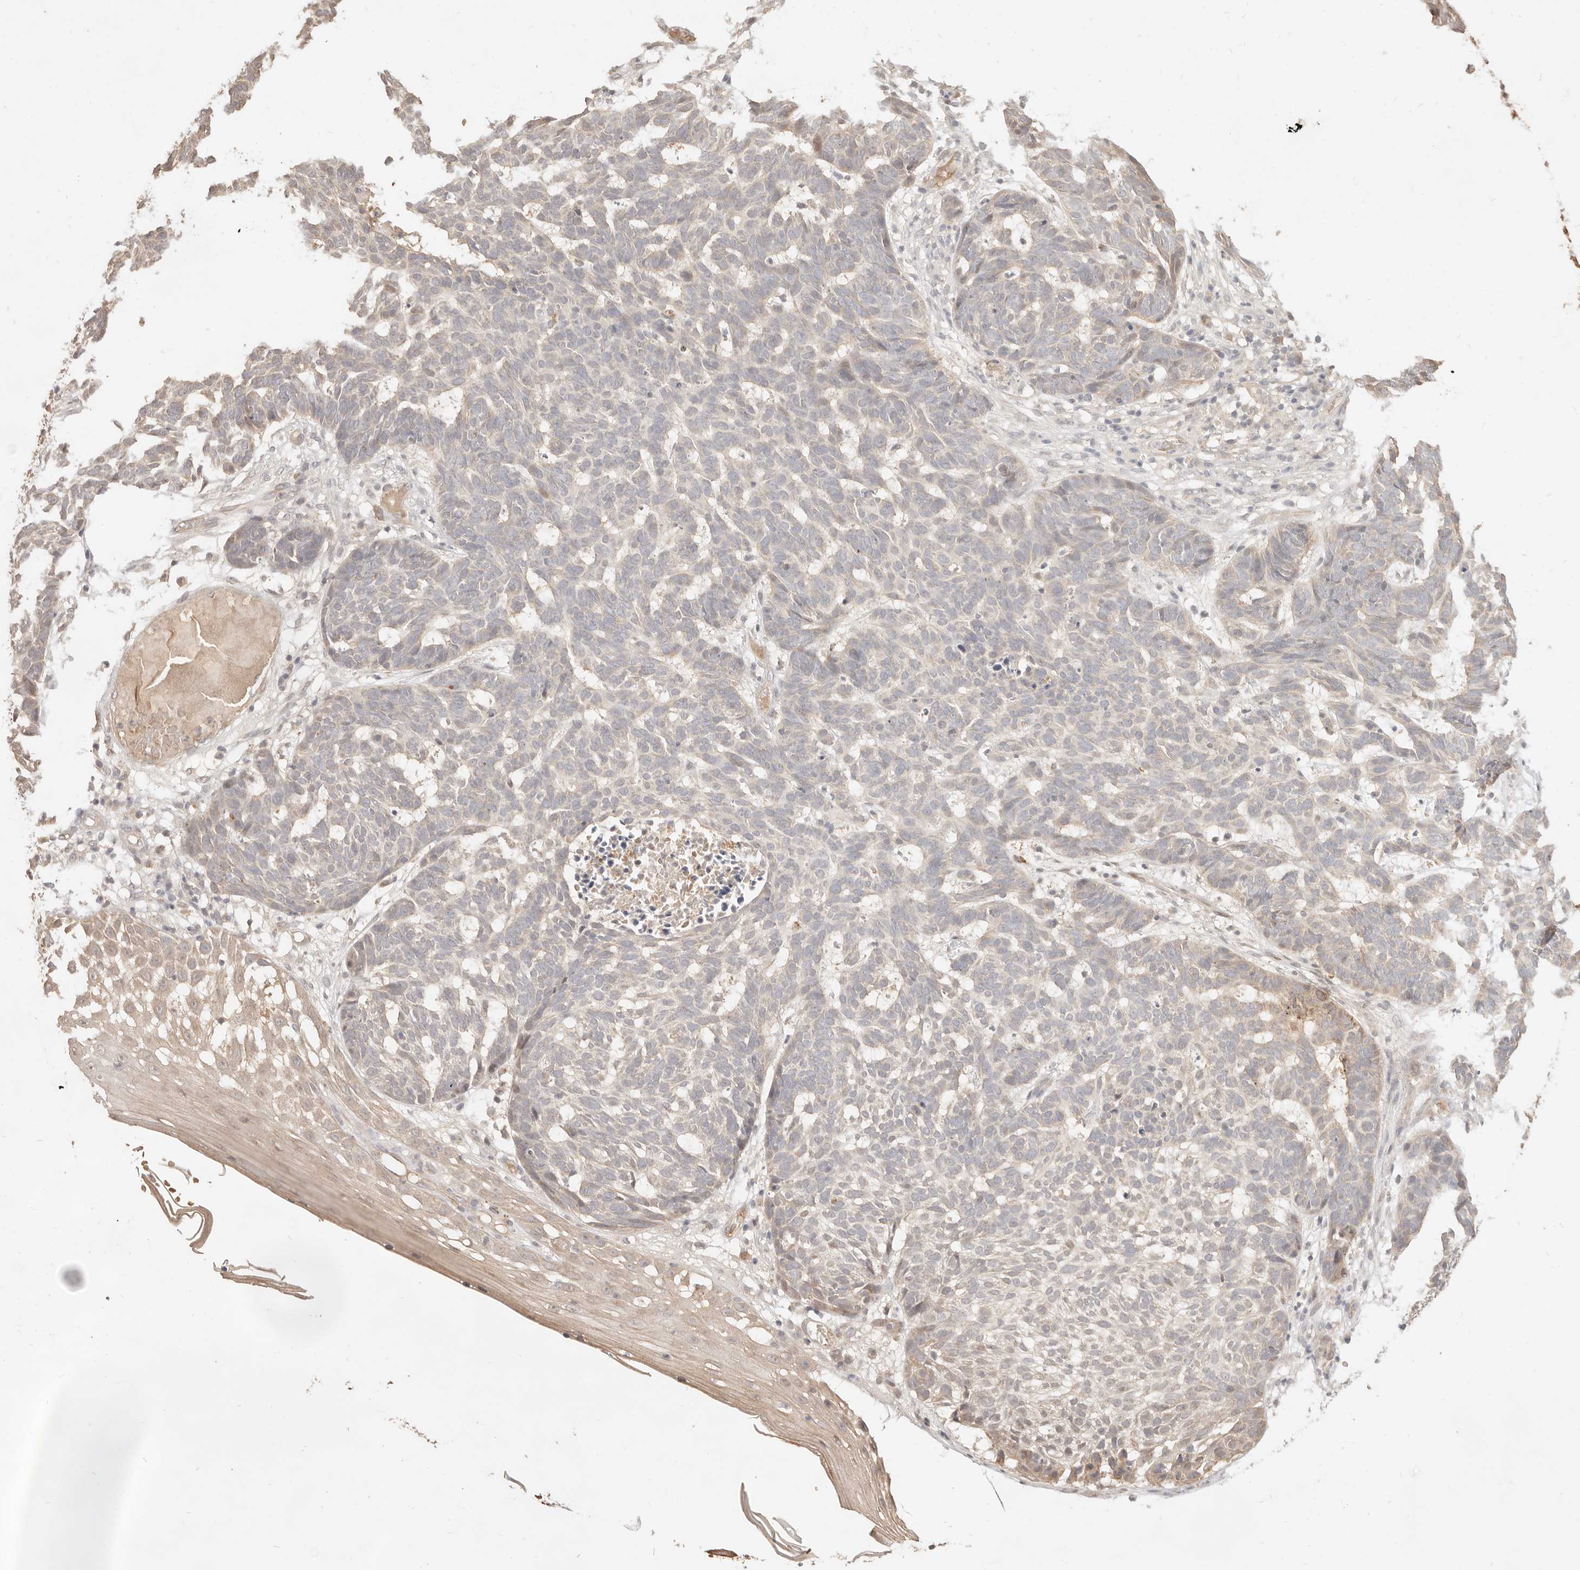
{"staining": {"intensity": "negative", "quantity": "none", "location": "none"}, "tissue": "skin cancer", "cell_type": "Tumor cells", "image_type": "cancer", "snomed": [{"axis": "morphology", "description": "Basal cell carcinoma"}, {"axis": "topography", "description": "Skin"}], "caption": "This is a micrograph of immunohistochemistry staining of basal cell carcinoma (skin), which shows no staining in tumor cells.", "gene": "MEP1A", "patient": {"sex": "male", "age": 85}}